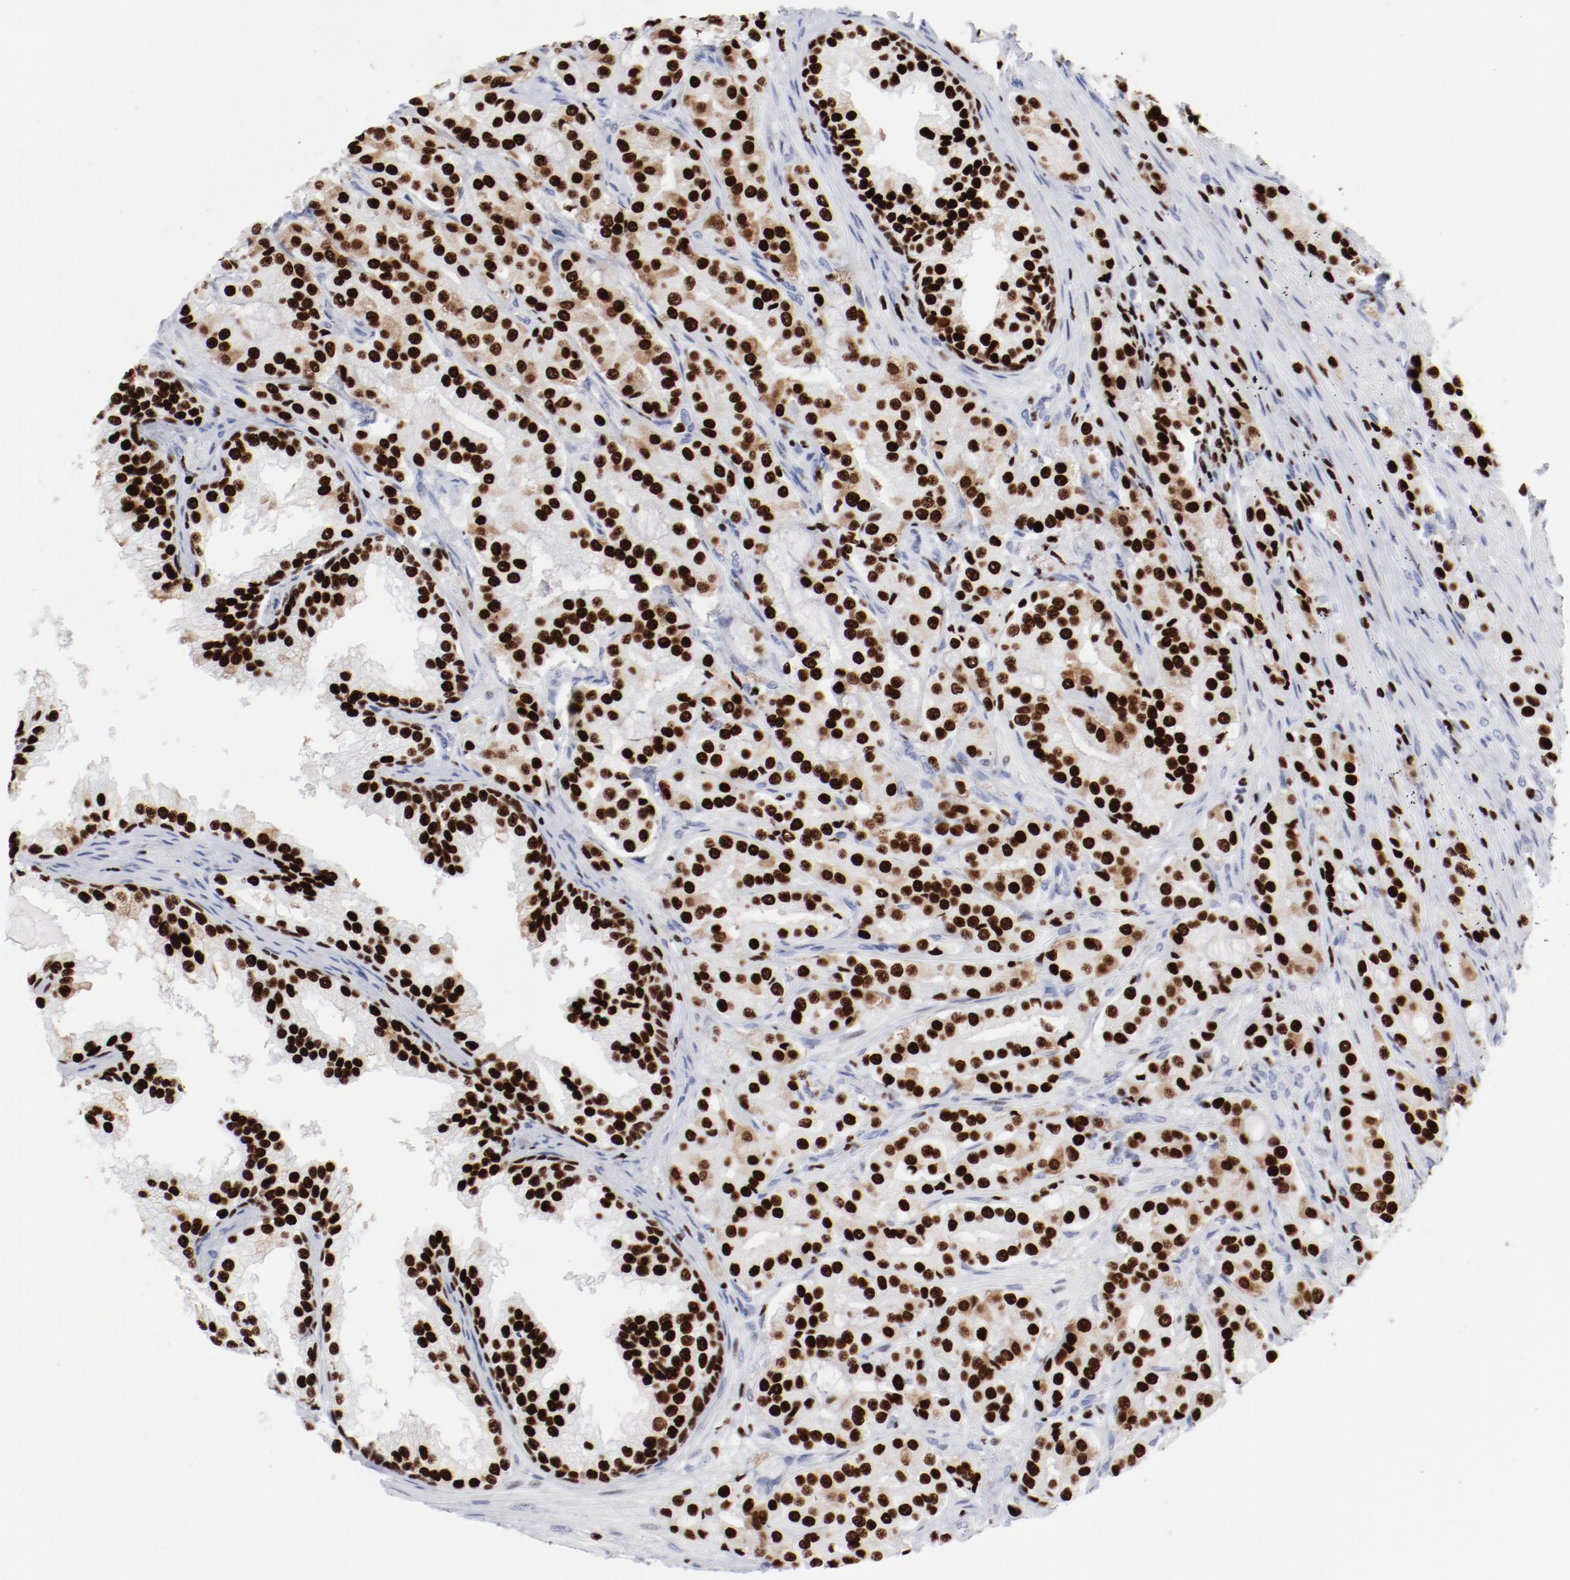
{"staining": {"intensity": "strong", "quantity": ">75%", "location": "cytoplasmic/membranous,nuclear"}, "tissue": "prostate cancer", "cell_type": "Tumor cells", "image_type": "cancer", "snomed": [{"axis": "morphology", "description": "Adenocarcinoma, High grade"}, {"axis": "topography", "description": "Prostate"}], "caption": "Immunohistochemistry (IHC) image of neoplastic tissue: human prostate cancer stained using immunohistochemistry (IHC) exhibits high levels of strong protein expression localized specifically in the cytoplasmic/membranous and nuclear of tumor cells, appearing as a cytoplasmic/membranous and nuclear brown color.", "gene": "SMARCC2", "patient": {"sex": "male", "age": 72}}